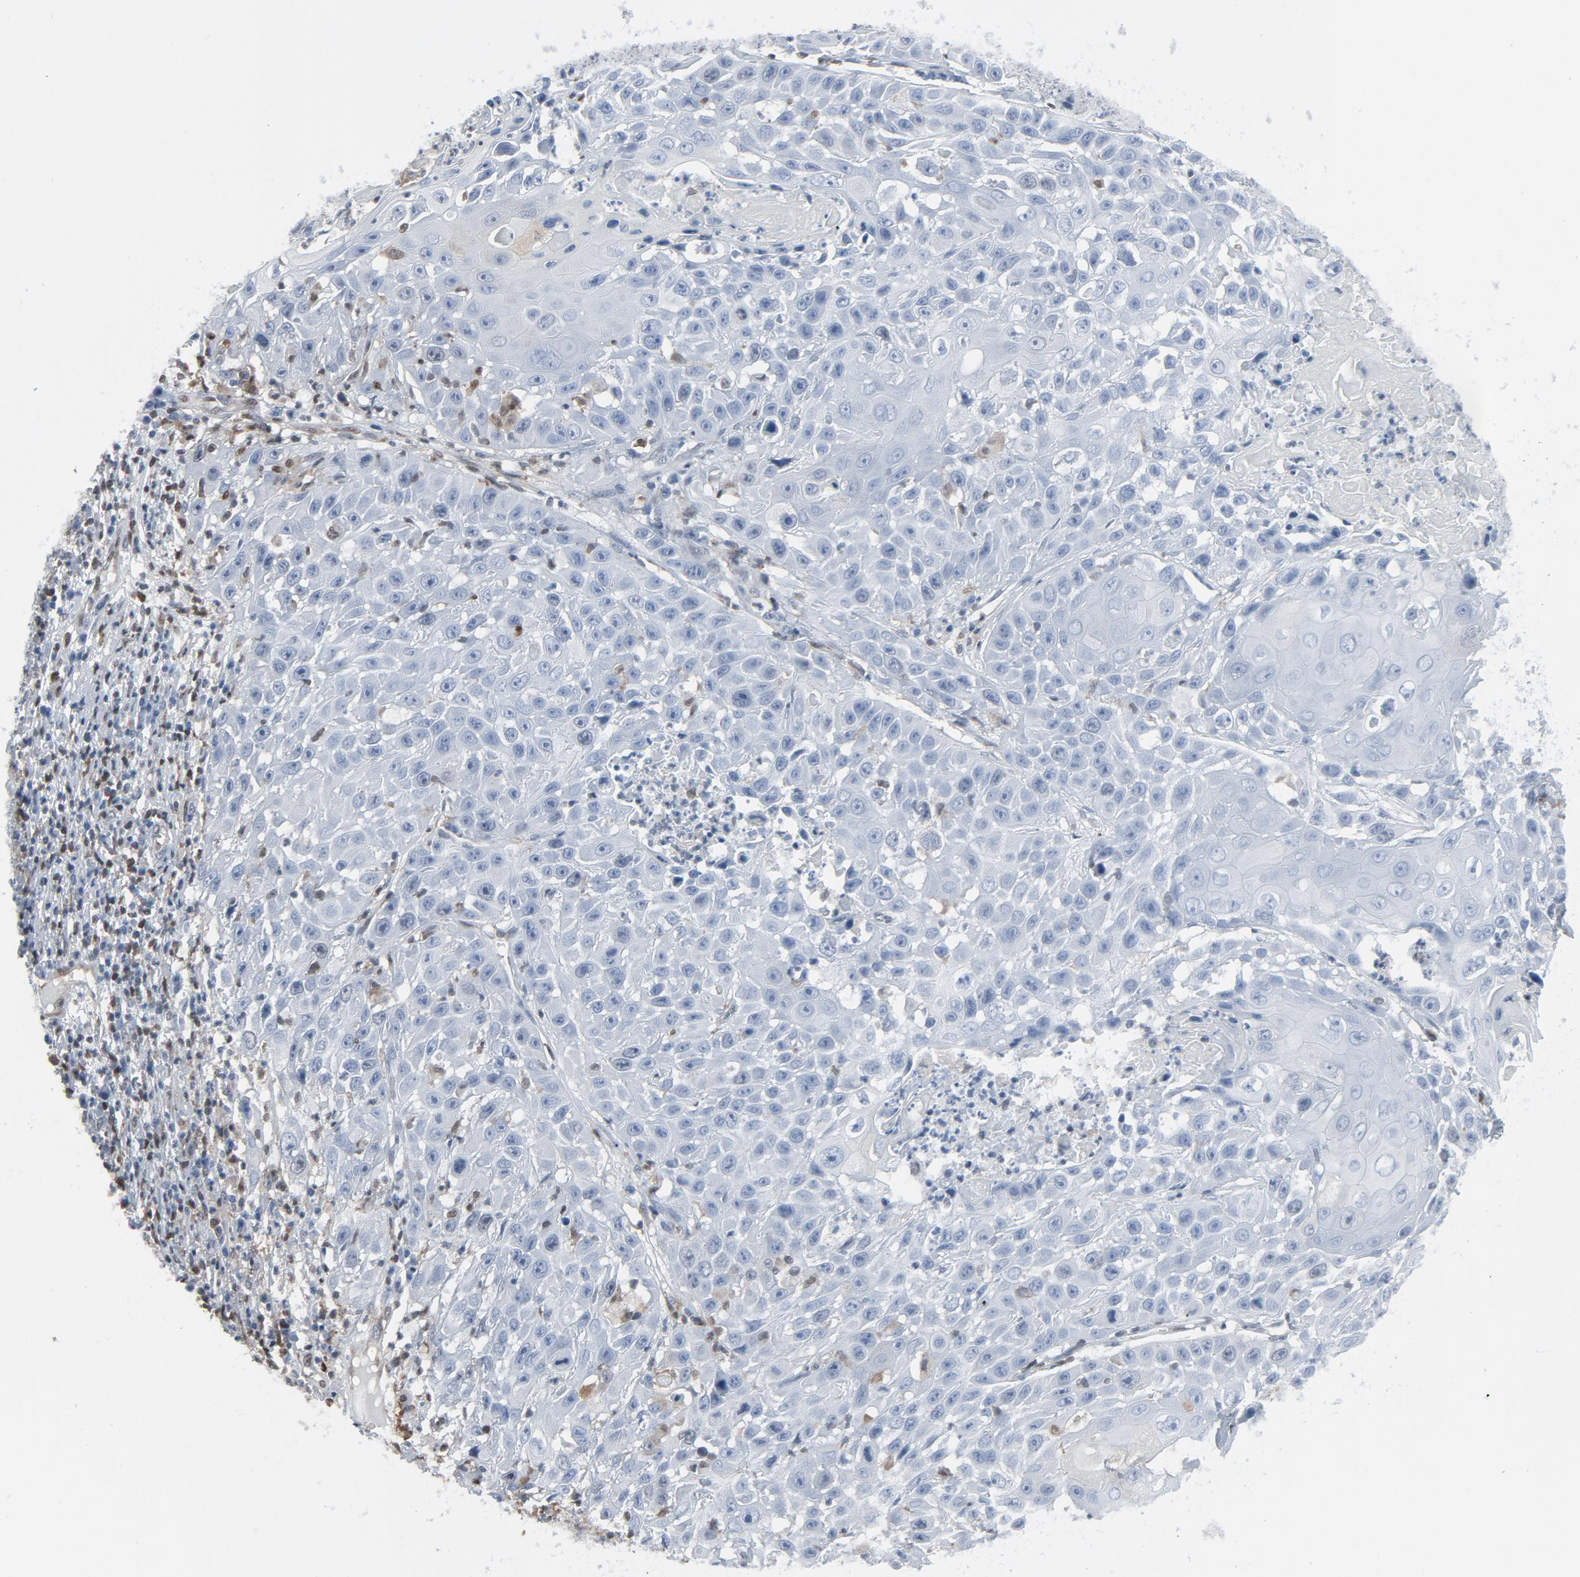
{"staining": {"intensity": "weak", "quantity": "<25%", "location": "cytoplasmic/membranous,nuclear"}, "tissue": "cervical cancer", "cell_type": "Tumor cells", "image_type": "cancer", "snomed": [{"axis": "morphology", "description": "Squamous cell carcinoma, NOS"}, {"axis": "topography", "description": "Cervix"}], "caption": "The micrograph shows no staining of tumor cells in cervical squamous cell carcinoma.", "gene": "STAT5A", "patient": {"sex": "female", "age": 39}}